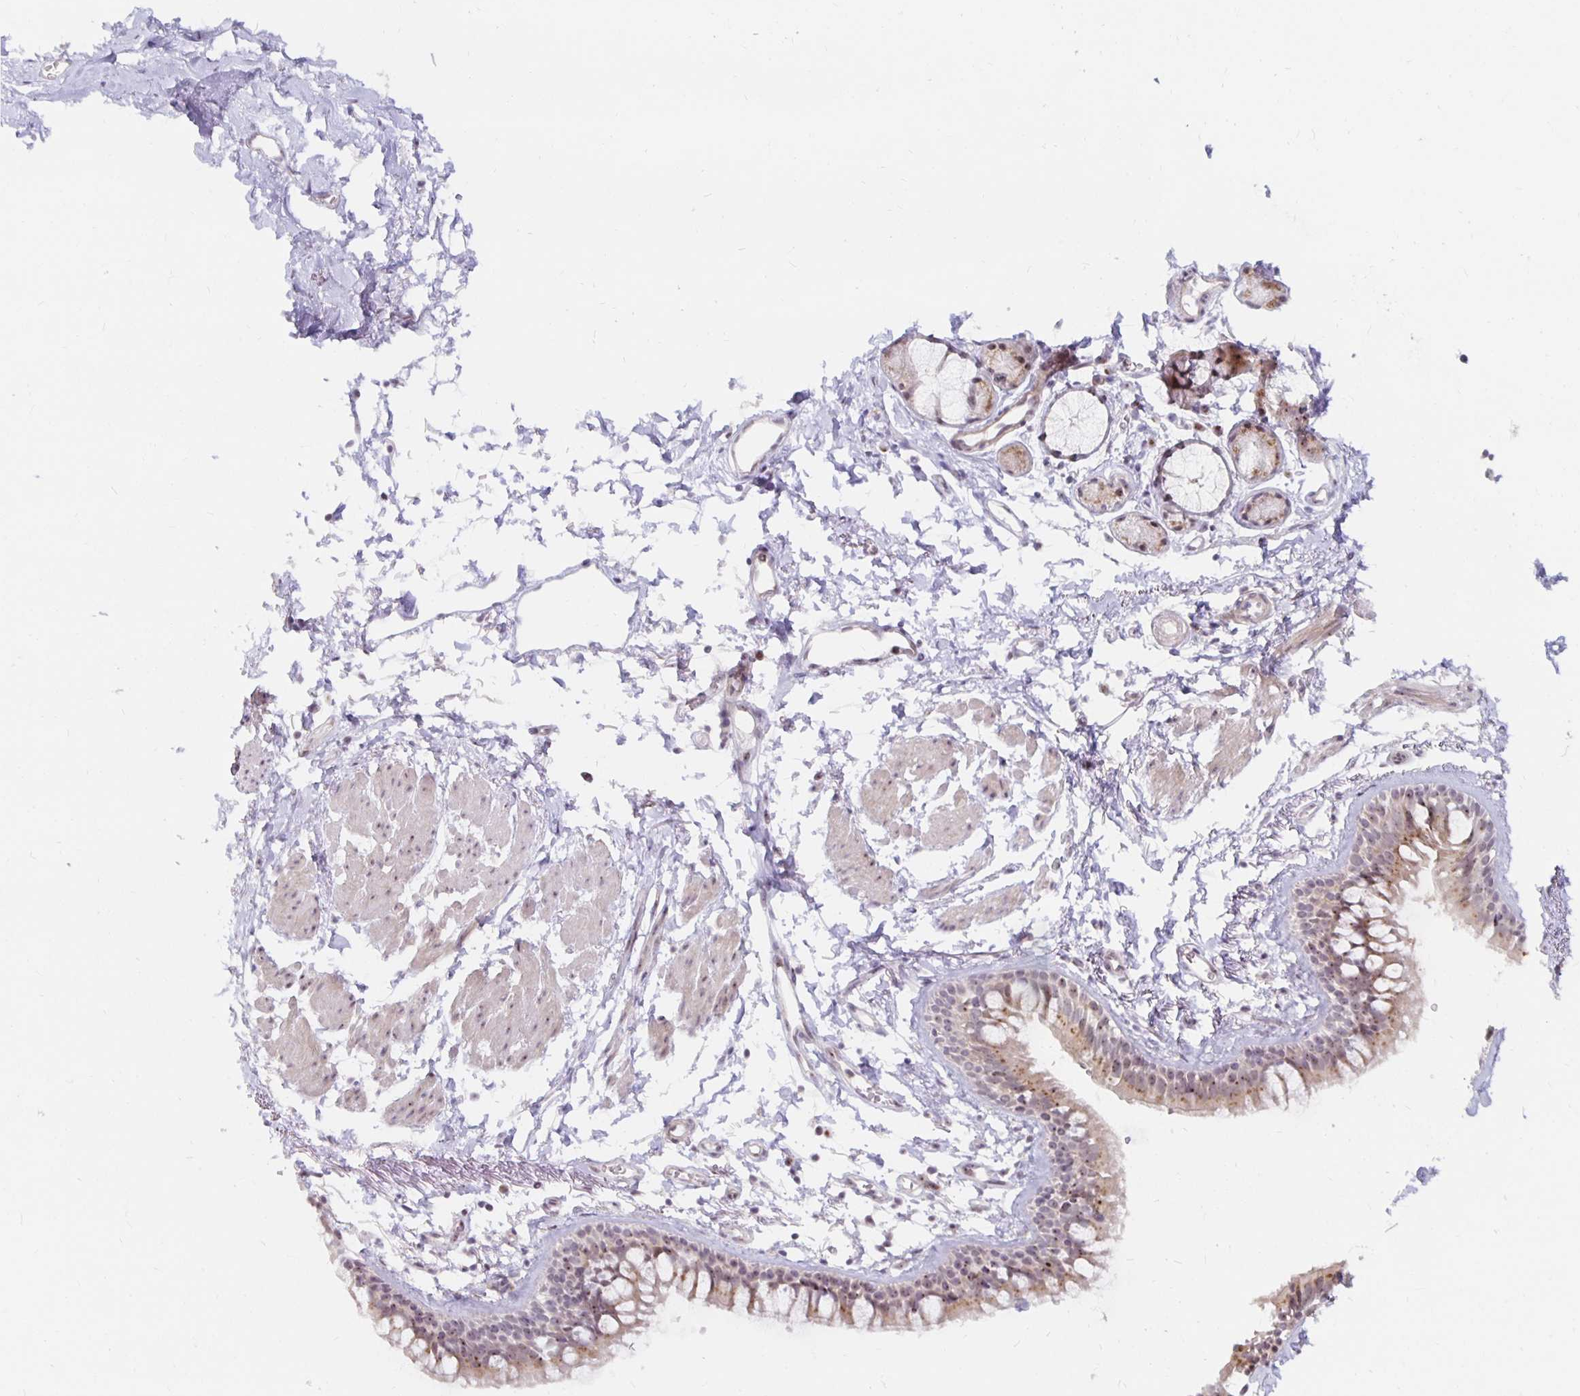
{"staining": {"intensity": "moderate", "quantity": "25%-75%", "location": "cytoplasmic/membranous,nuclear"}, "tissue": "bronchus", "cell_type": "Respiratory epithelial cells", "image_type": "normal", "snomed": [{"axis": "morphology", "description": "Normal tissue, NOS"}, {"axis": "topography", "description": "Cartilage tissue"}, {"axis": "topography", "description": "Bronchus"}, {"axis": "topography", "description": "Peripheral nerve tissue"}], "caption": "Bronchus stained for a protein reveals moderate cytoplasmic/membranous,nuclear positivity in respiratory epithelial cells. (IHC, brightfield microscopy, high magnification).", "gene": "NUP85", "patient": {"sex": "female", "age": 59}}